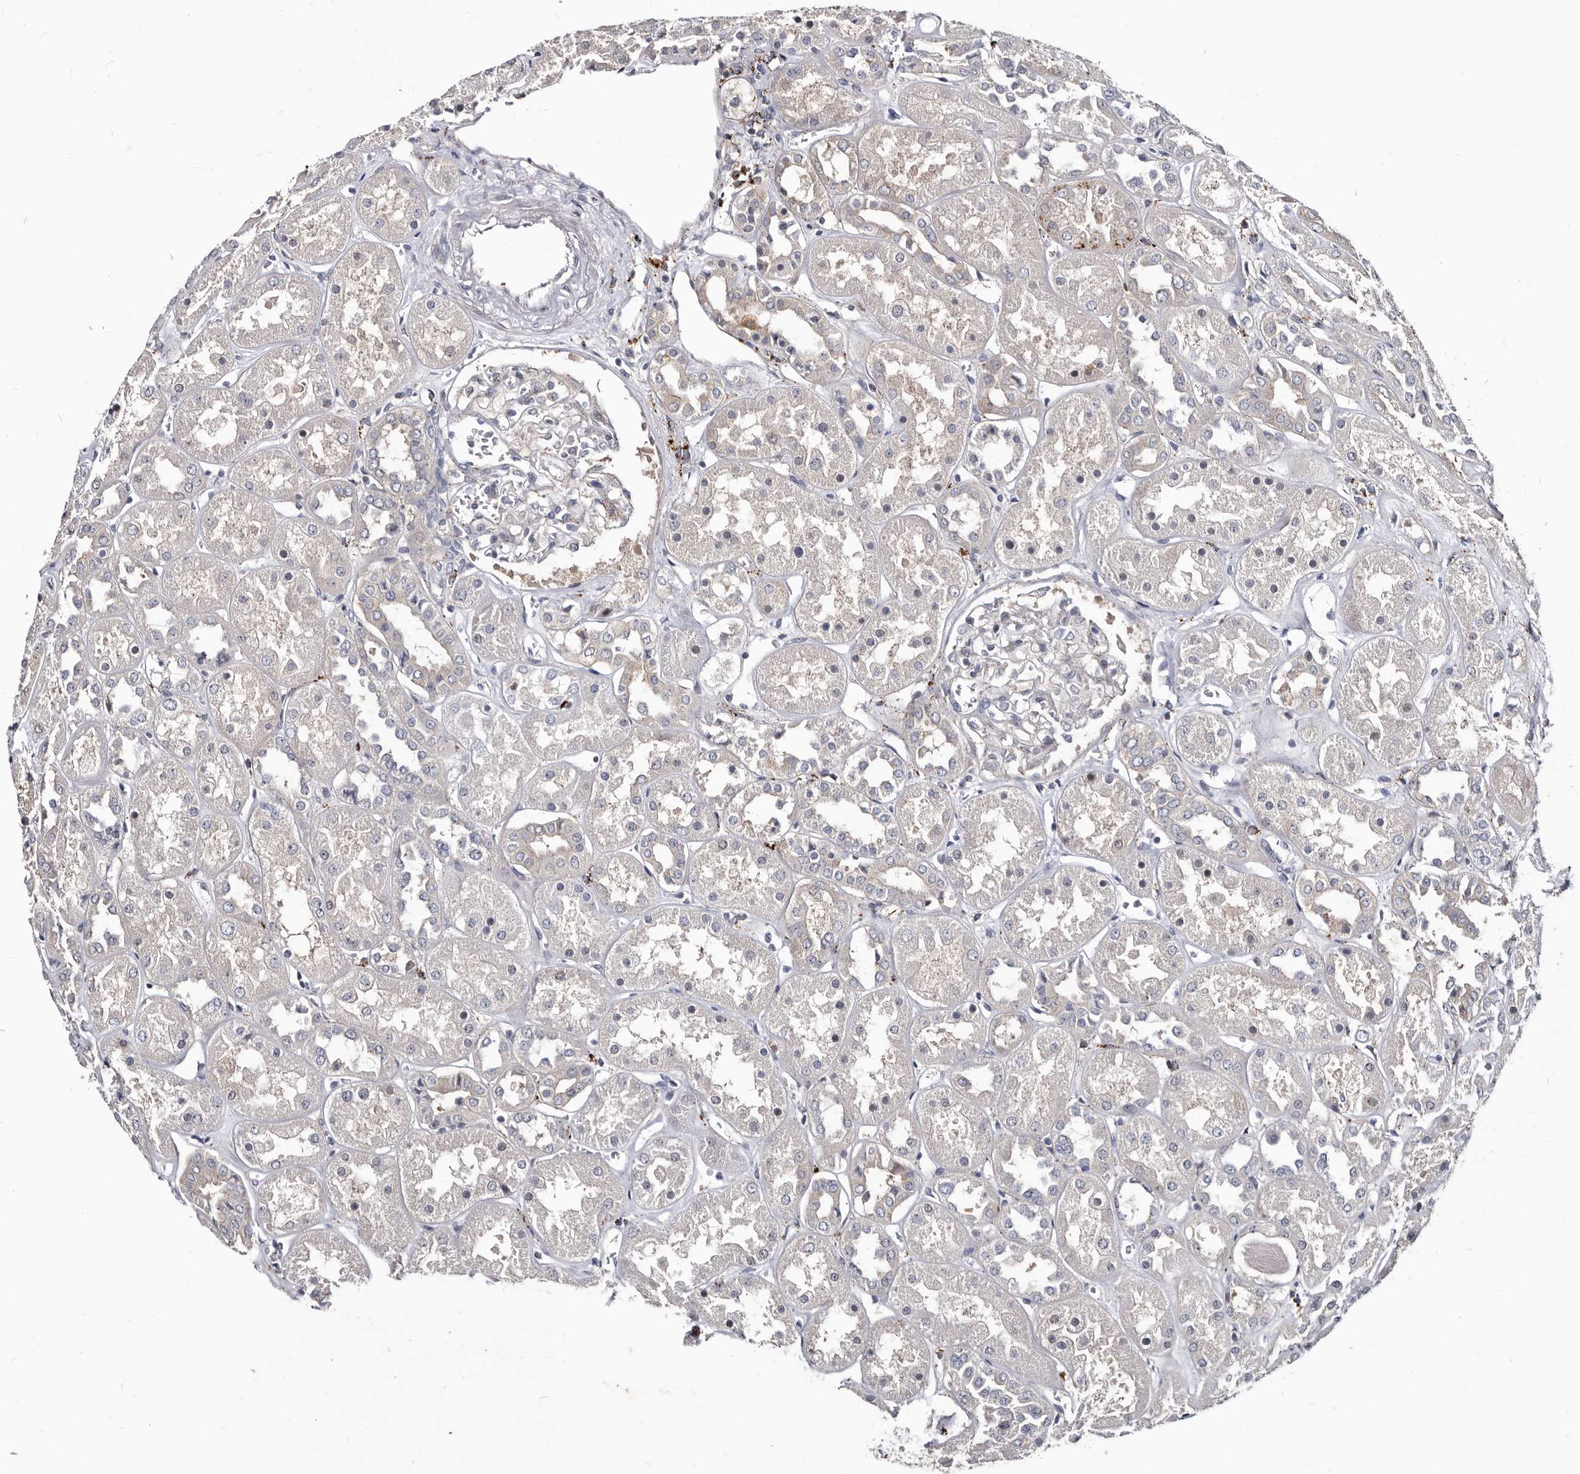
{"staining": {"intensity": "negative", "quantity": "none", "location": "none"}, "tissue": "kidney", "cell_type": "Cells in glomeruli", "image_type": "normal", "snomed": [{"axis": "morphology", "description": "Normal tissue, NOS"}, {"axis": "topography", "description": "Kidney"}], "caption": "Immunohistochemical staining of benign human kidney exhibits no significant positivity in cells in glomeruli.", "gene": "ABCF2", "patient": {"sex": "male", "age": 70}}